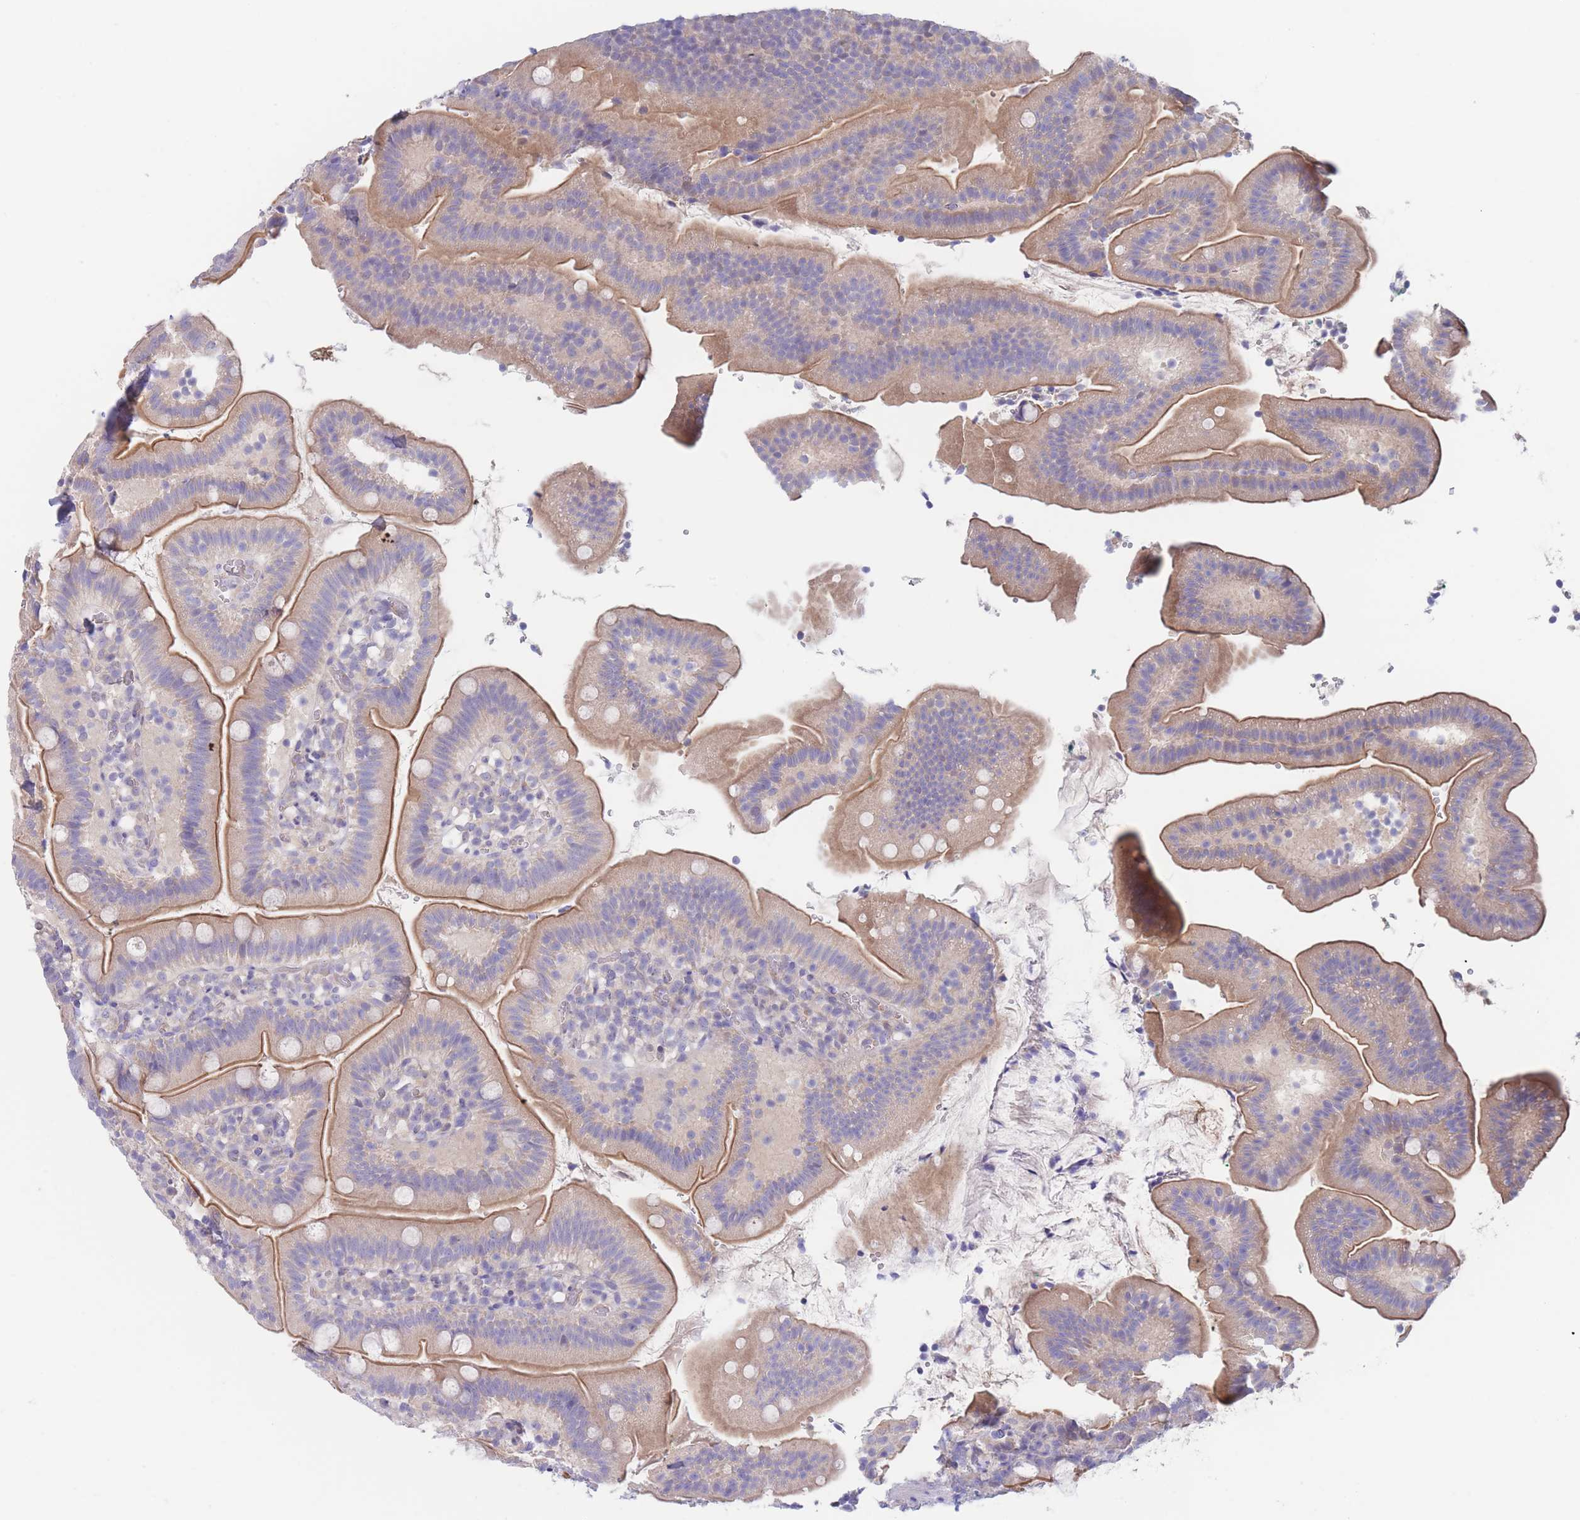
{"staining": {"intensity": "strong", "quantity": "25%-75%", "location": "cytoplasmic/membranous"}, "tissue": "duodenum", "cell_type": "Glandular cells", "image_type": "normal", "snomed": [{"axis": "morphology", "description": "Normal tissue, NOS"}, {"axis": "topography", "description": "Duodenum"}], "caption": "The image displays immunohistochemical staining of unremarkable duodenum. There is strong cytoplasmic/membranous staining is present in approximately 25%-75% of glandular cells. (Stains: DAB in brown, nuclei in blue, Microscopy: brightfield microscopy at high magnification).", "gene": "ZNF281", "patient": {"sex": "female", "age": 67}}